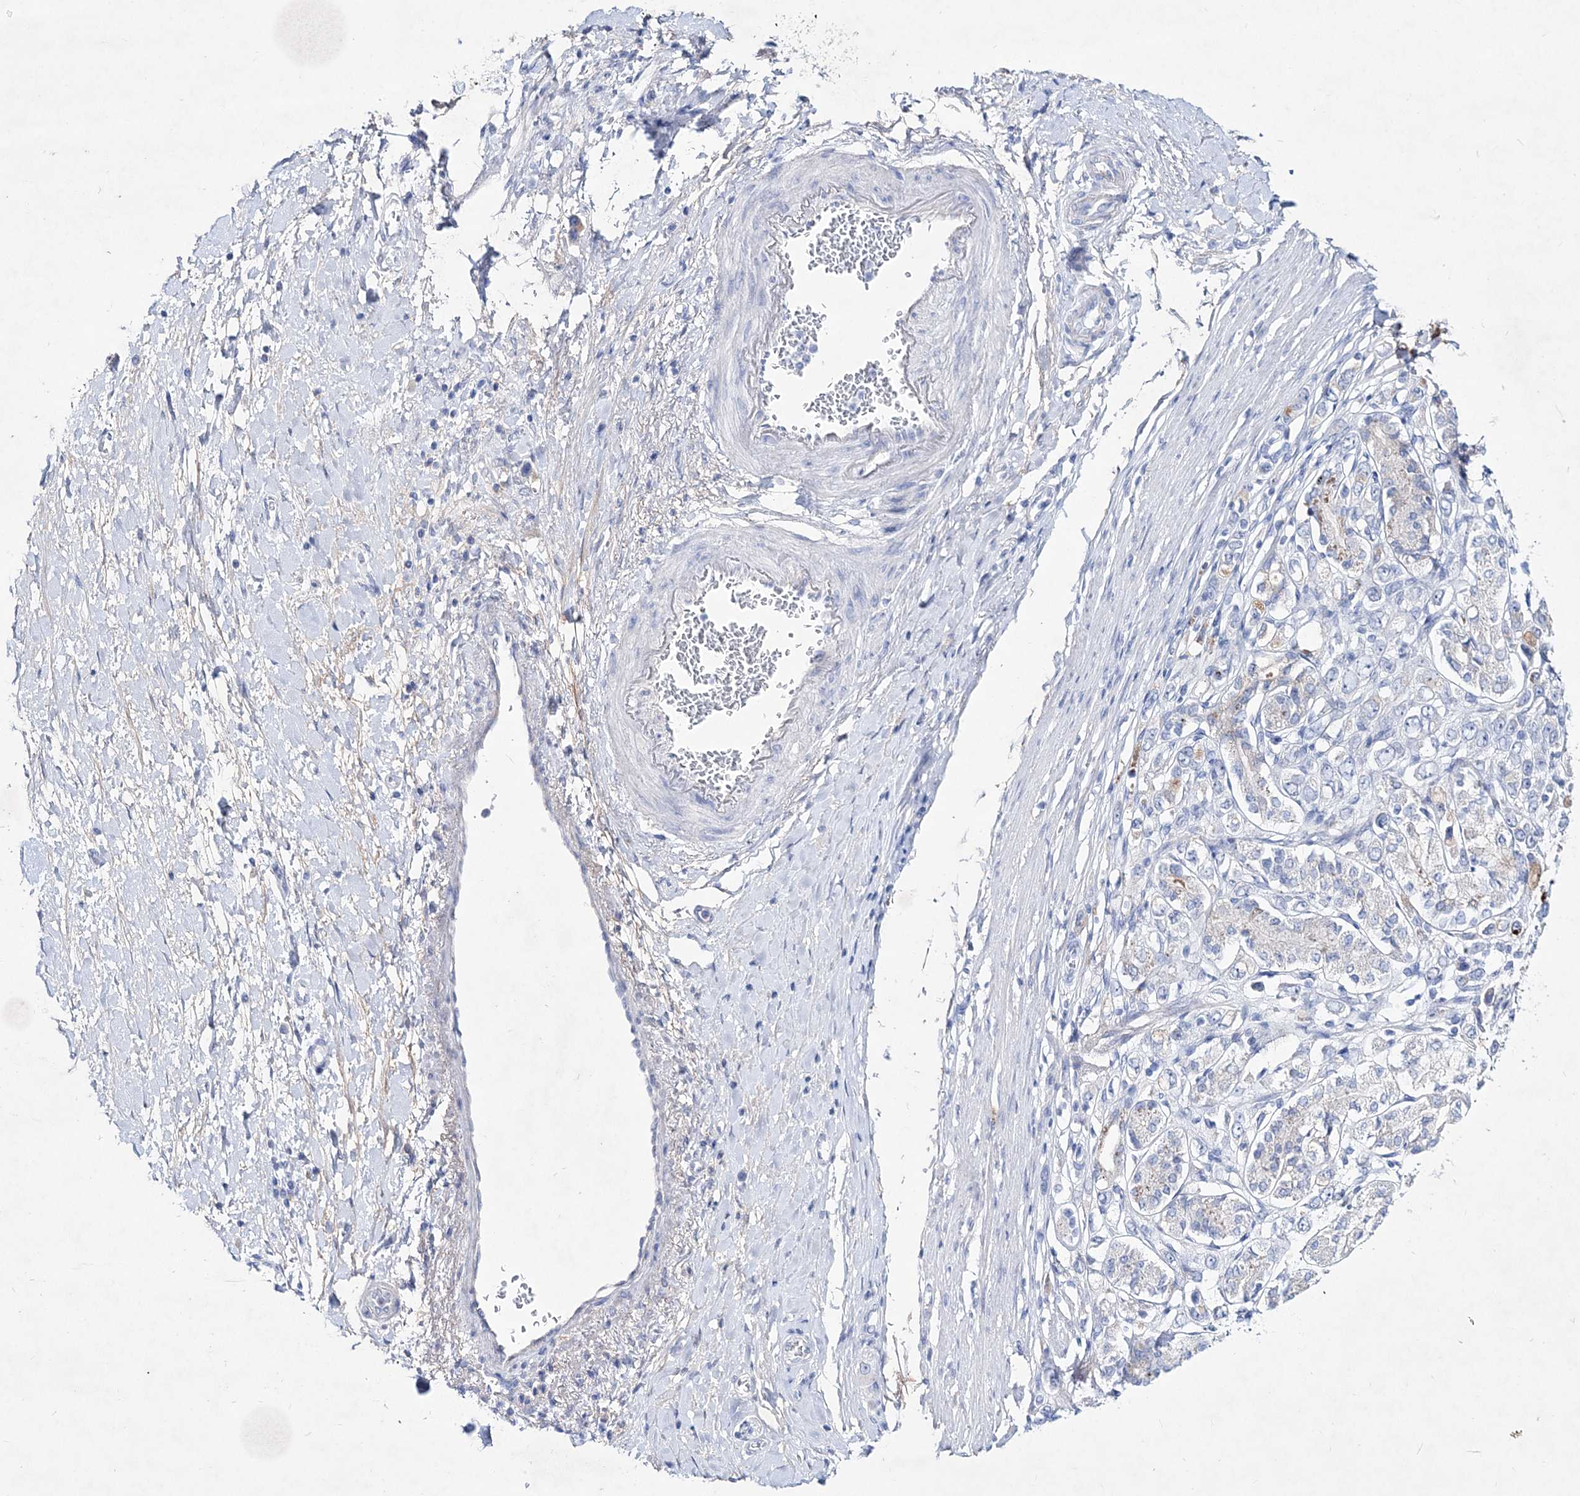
{"staining": {"intensity": "negative", "quantity": "none", "location": "none"}, "tissue": "stomach cancer", "cell_type": "Tumor cells", "image_type": "cancer", "snomed": [{"axis": "morphology", "description": "Adenocarcinoma, NOS"}, {"axis": "topography", "description": "Stomach"}], "caption": "There is no significant positivity in tumor cells of stomach cancer (adenocarcinoma).", "gene": "SPINK7", "patient": {"sex": "female", "age": 65}}